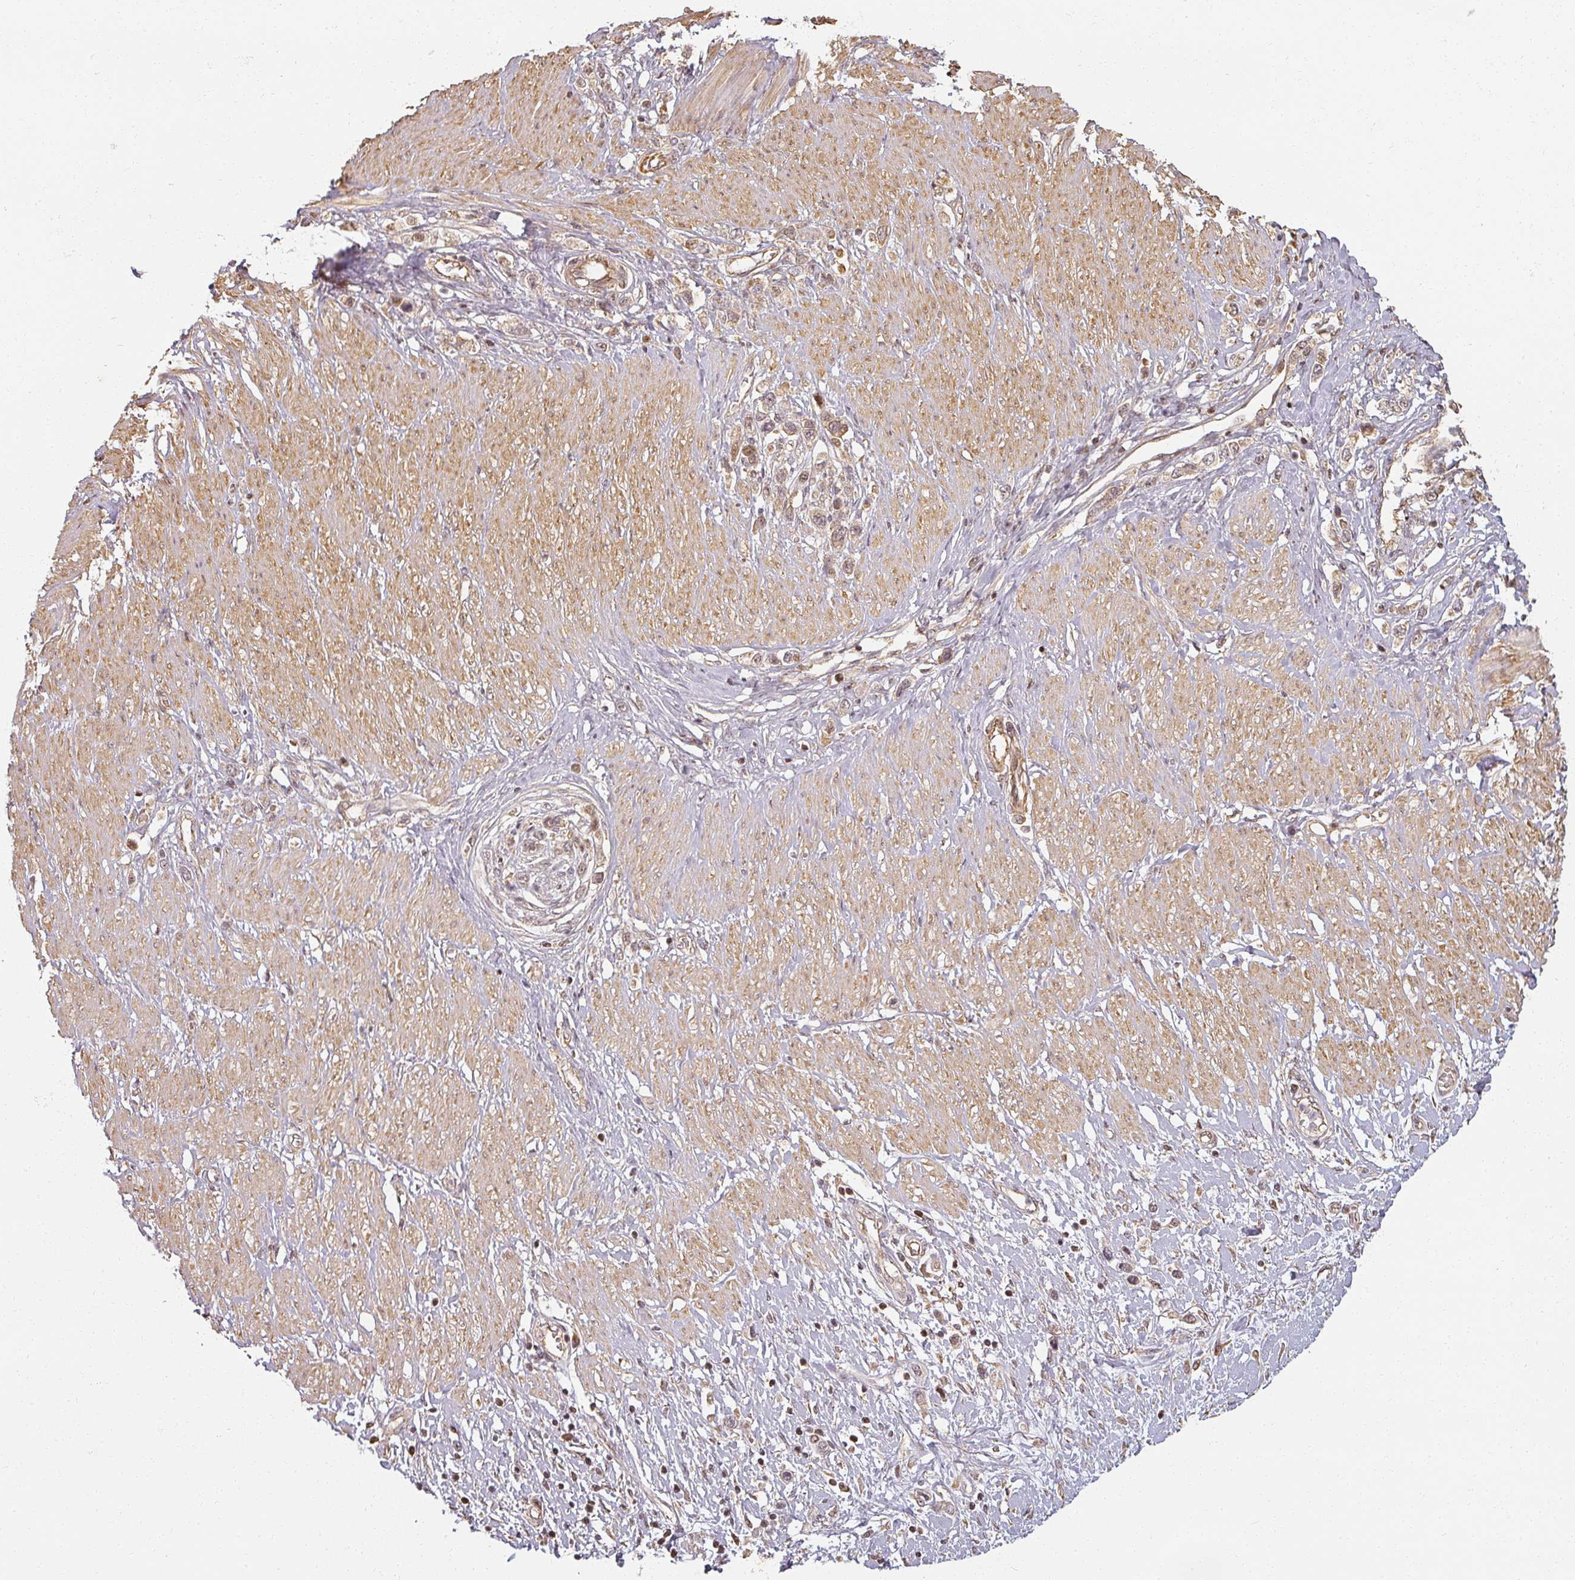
{"staining": {"intensity": "moderate", "quantity": ">75%", "location": "cytoplasmic/membranous,nuclear"}, "tissue": "stomach cancer", "cell_type": "Tumor cells", "image_type": "cancer", "snomed": [{"axis": "morphology", "description": "Normal tissue, NOS"}, {"axis": "morphology", "description": "Adenocarcinoma, NOS"}, {"axis": "topography", "description": "Stomach, upper"}, {"axis": "topography", "description": "Stomach"}], "caption": "This image exhibits immunohistochemistry (IHC) staining of human stomach cancer (adenocarcinoma), with medium moderate cytoplasmic/membranous and nuclear expression in approximately >75% of tumor cells.", "gene": "MED19", "patient": {"sex": "female", "age": 65}}